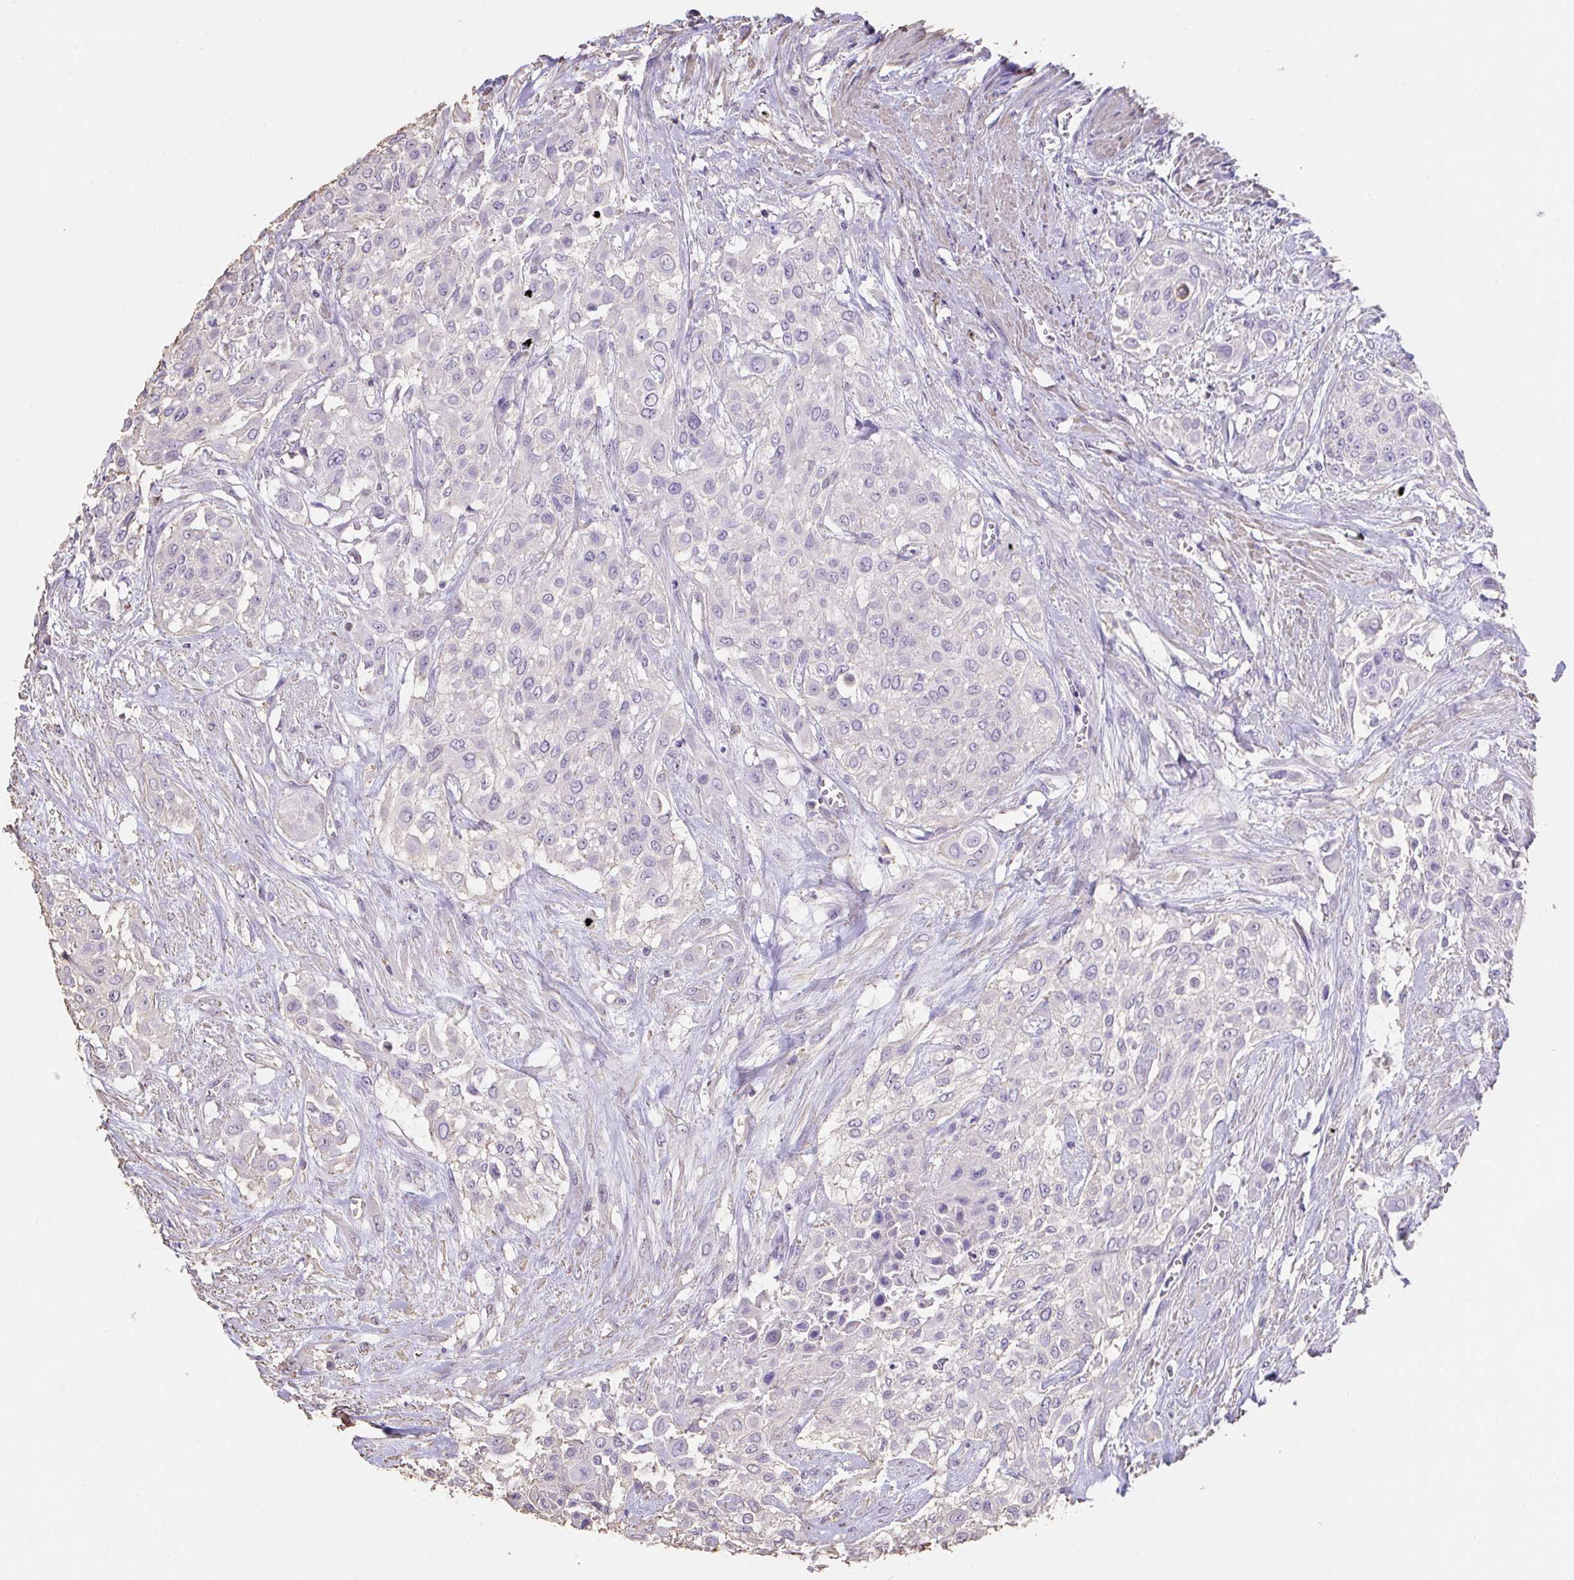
{"staining": {"intensity": "negative", "quantity": "none", "location": "none"}, "tissue": "urothelial cancer", "cell_type": "Tumor cells", "image_type": "cancer", "snomed": [{"axis": "morphology", "description": "Urothelial carcinoma, High grade"}, {"axis": "topography", "description": "Urinary bladder"}], "caption": "High power microscopy micrograph of an immunohistochemistry histopathology image of urothelial cancer, revealing no significant expression in tumor cells.", "gene": "IL23R", "patient": {"sex": "male", "age": 57}}